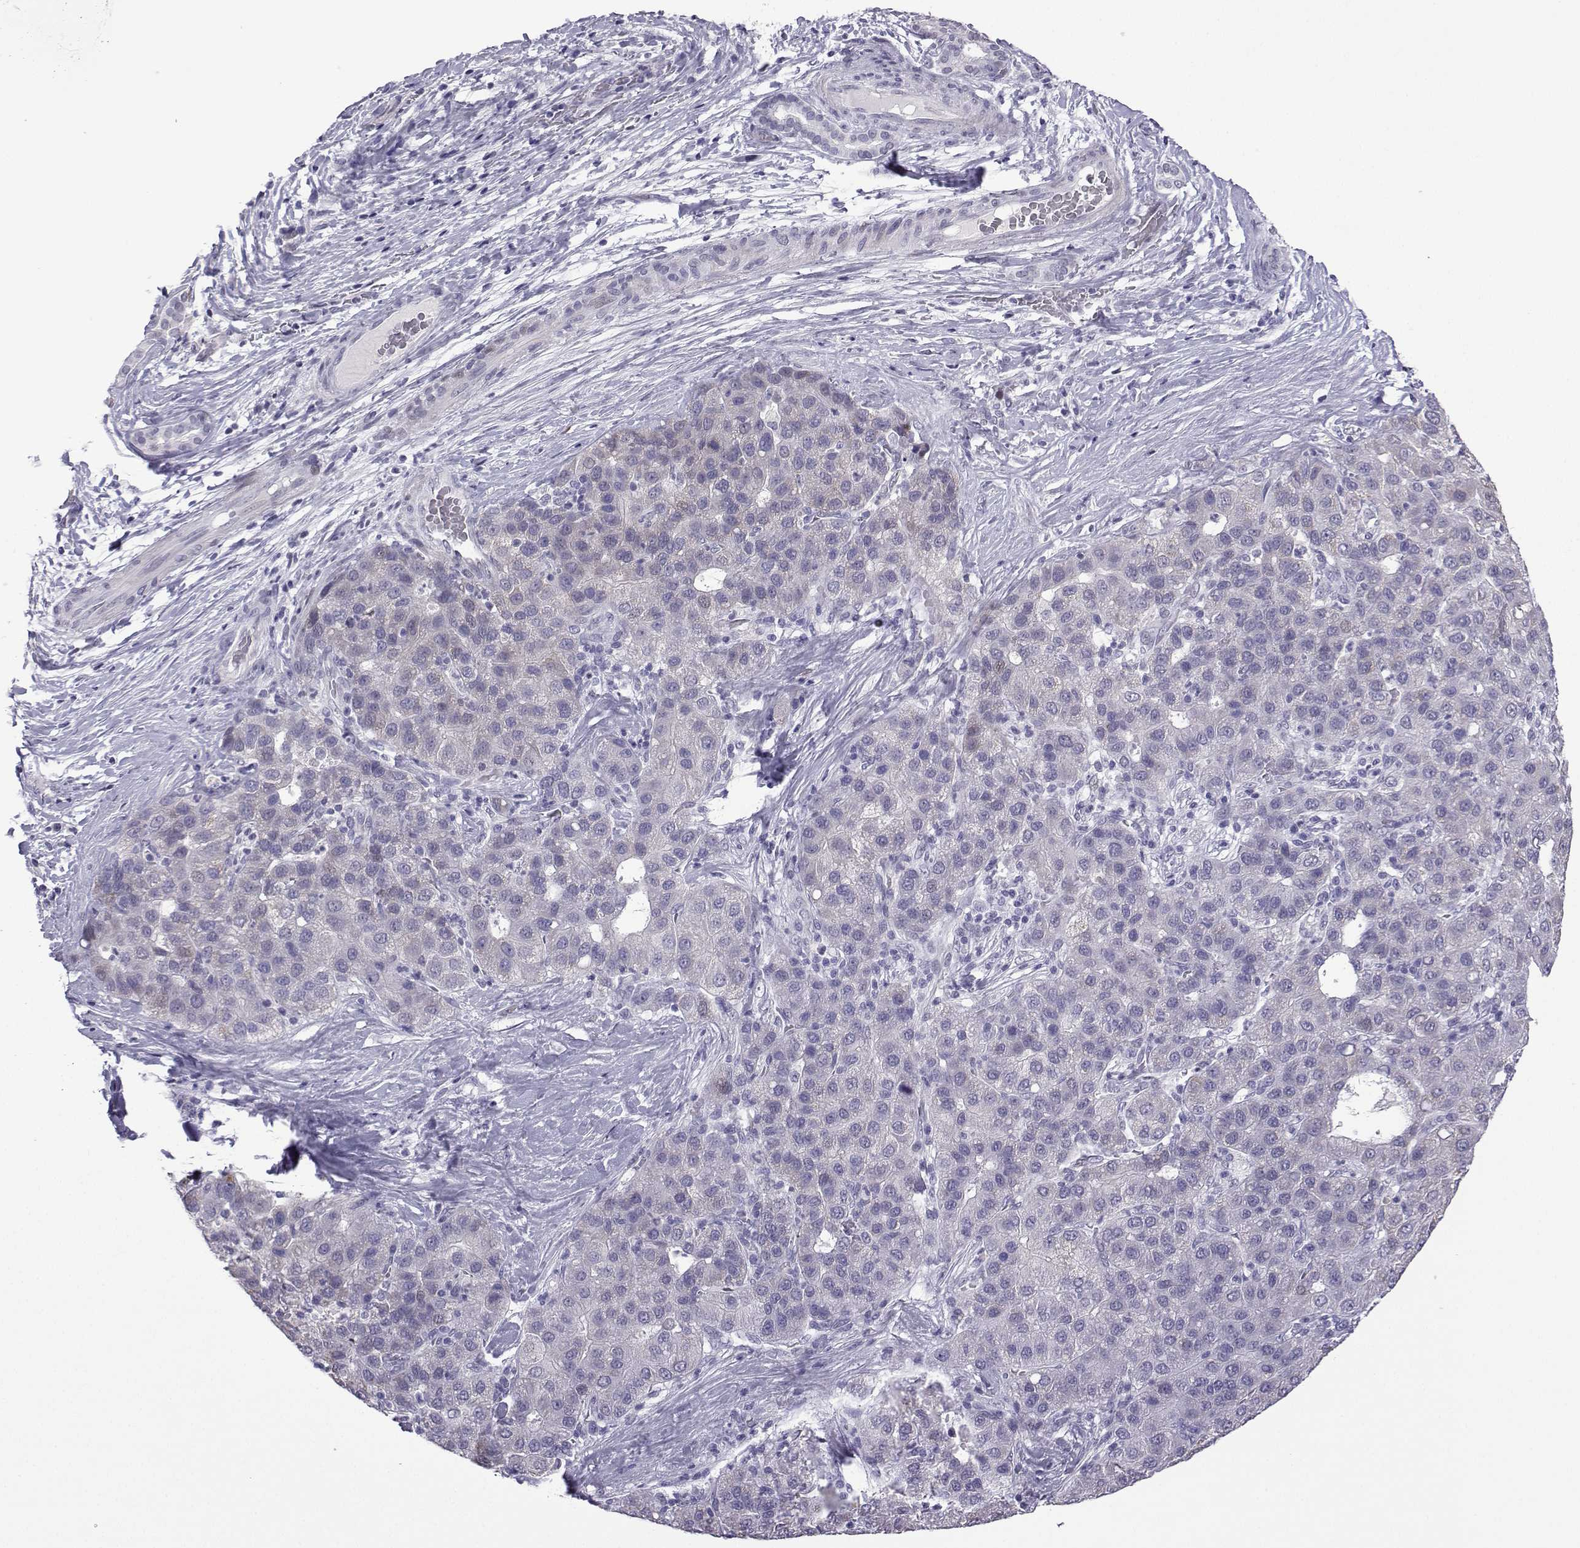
{"staining": {"intensity": "negative", "quantity": "none", "location": "none"}, "tissue": "liver cancer", "cell_type": "Tumor cells", "image_type": "cancer", "snomed": [{"axis": "morphology", "description": "Carcinoma, Hepatocellular, NOS"}, {"axis": "topography", "description": "Liver"}], "caption": "Tumor cells show no significant protein staining in liver cancer (hepatocellular carcinoma).", "gene": "CFAP70", "patient": {"sex": "male", "age": 65}}